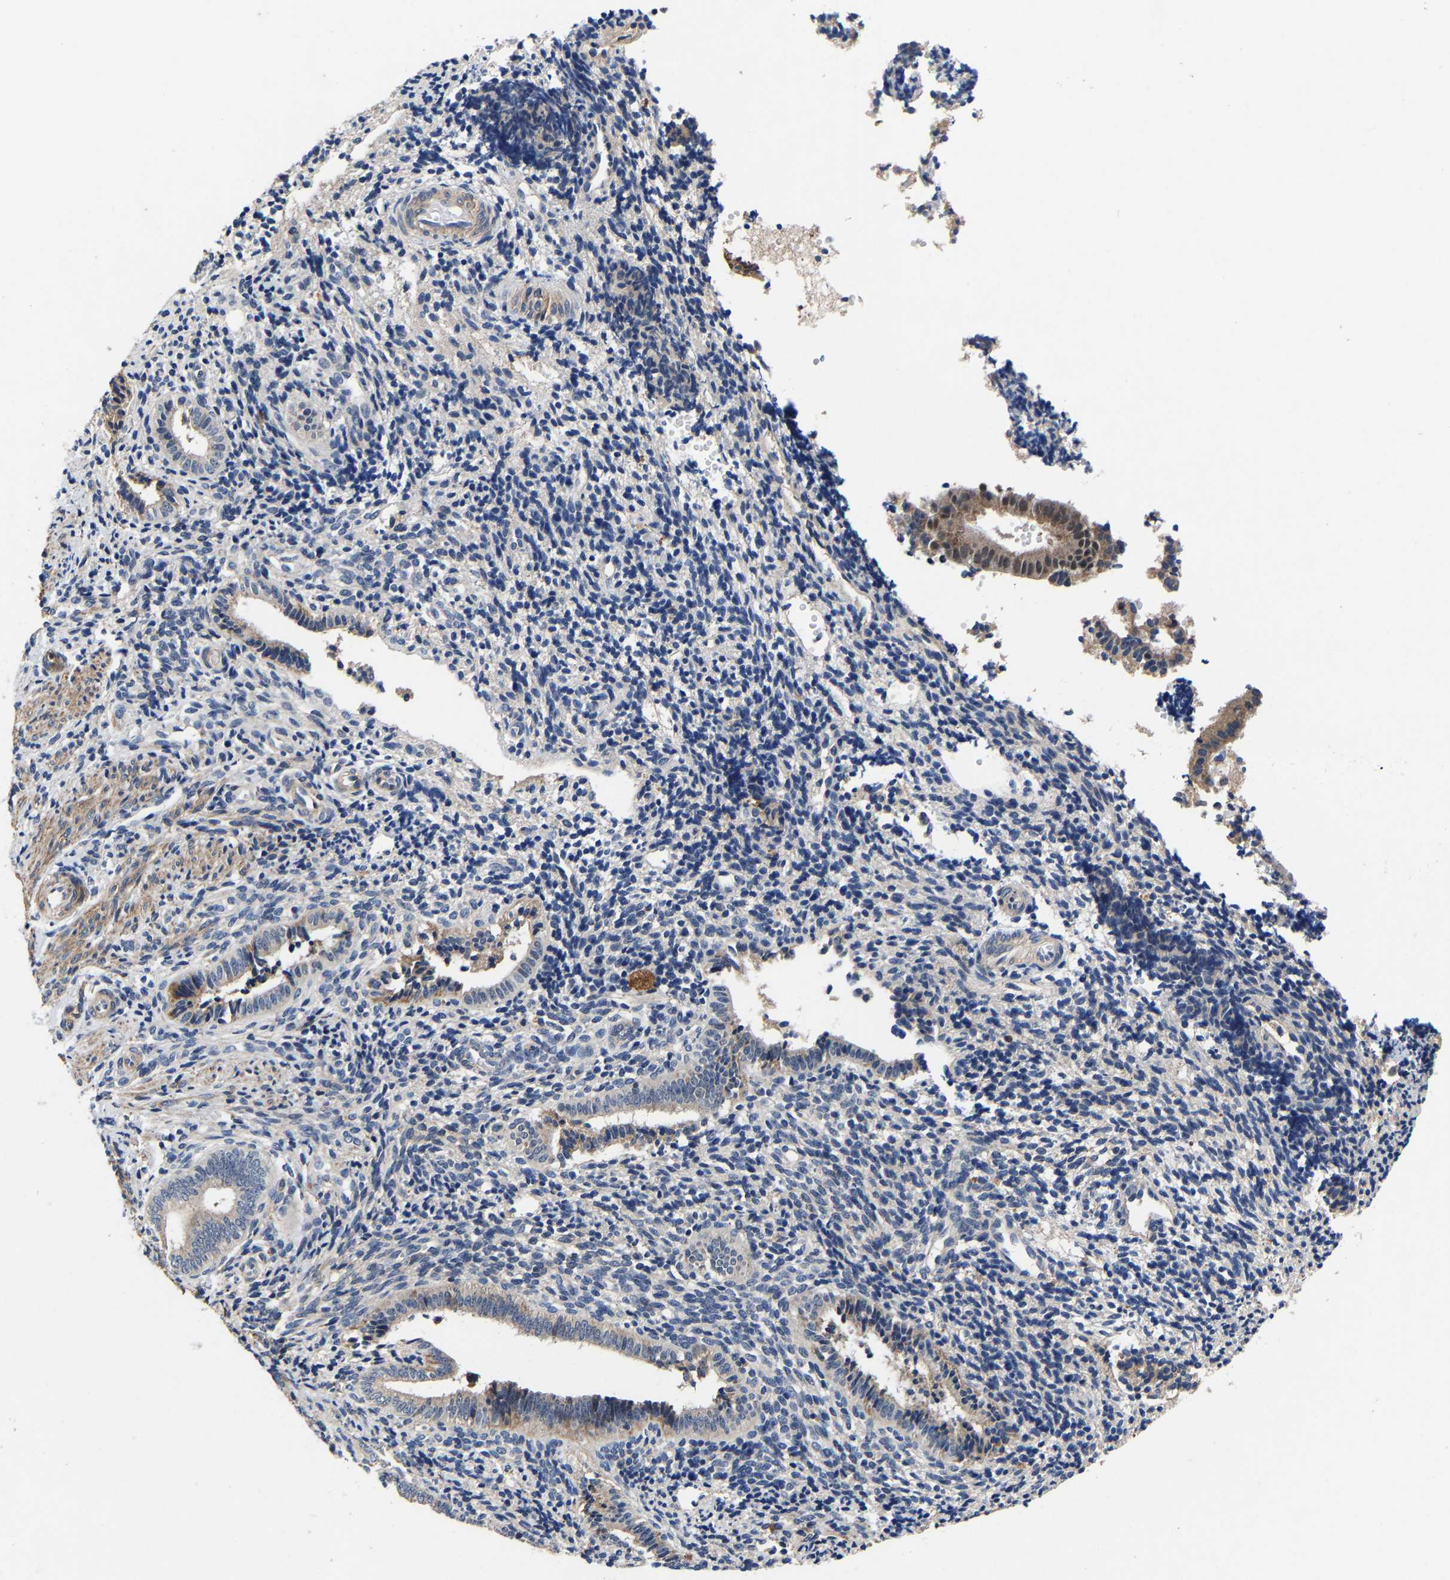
{"staining": {"intensity": "weak", "quantity": "25%-75%", "location": "cytoplasmic/membranous"}, "tissue": "endometrium", "cell_type": "Cells in endometrial stroma", "image_type": "normal", "snomed": [{"axis": "morphology", "description": "Normal tissue, NOS"}, {"axis": "topography", "description": "Uterus"}, {"axis": "topography", "description": "Endometrium"}], "caption": "DAB immunohistochemical staining of normal human endometrium displays weak cytoplasmic/membranous protein positivity in about 25%-75% of cells in endometrial stroma.", "gene": "SLC12A2", "patient": {"sex": "female", "age": 33}}